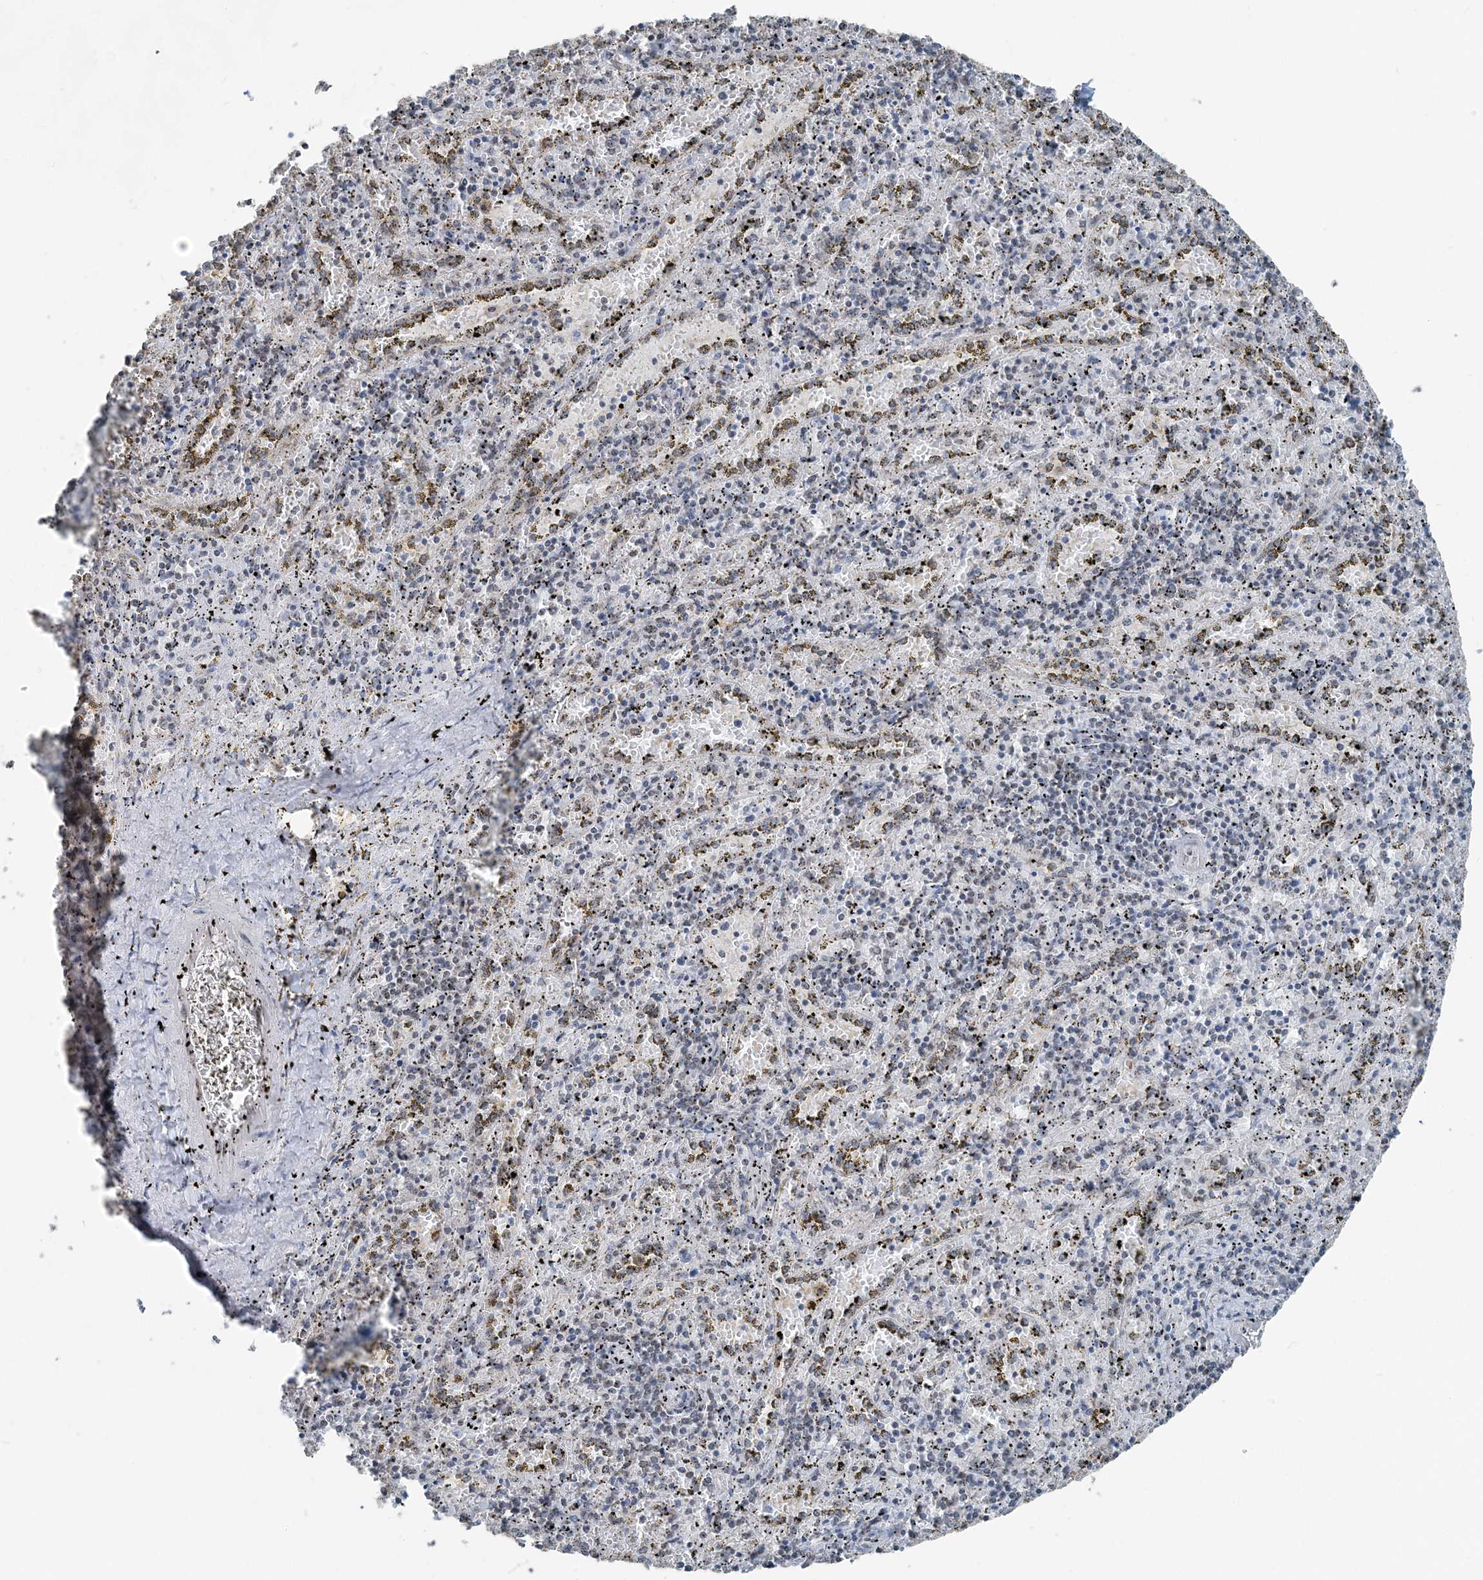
{"staining": {"intensity": "moderate", "quantity": ">75%", "location": "cytoplasmic/membranous"}, "tissue": "spleen", "cell_type": "Cells in red pulp", "image_type": "normal", "snomed": [{"axis": "morphology", "description": "Normal tissue, NOS"}, {"axis": "topography", "description": "Spleen"}], "caption": "Protein staining of unremarkable spleen demonstrates moderate cytoplasmic/membranous positivity in approximately >75% of cells in red pulp.", "gene": "SUCLG1", "patient": {"sex": "male", "age": 11}}